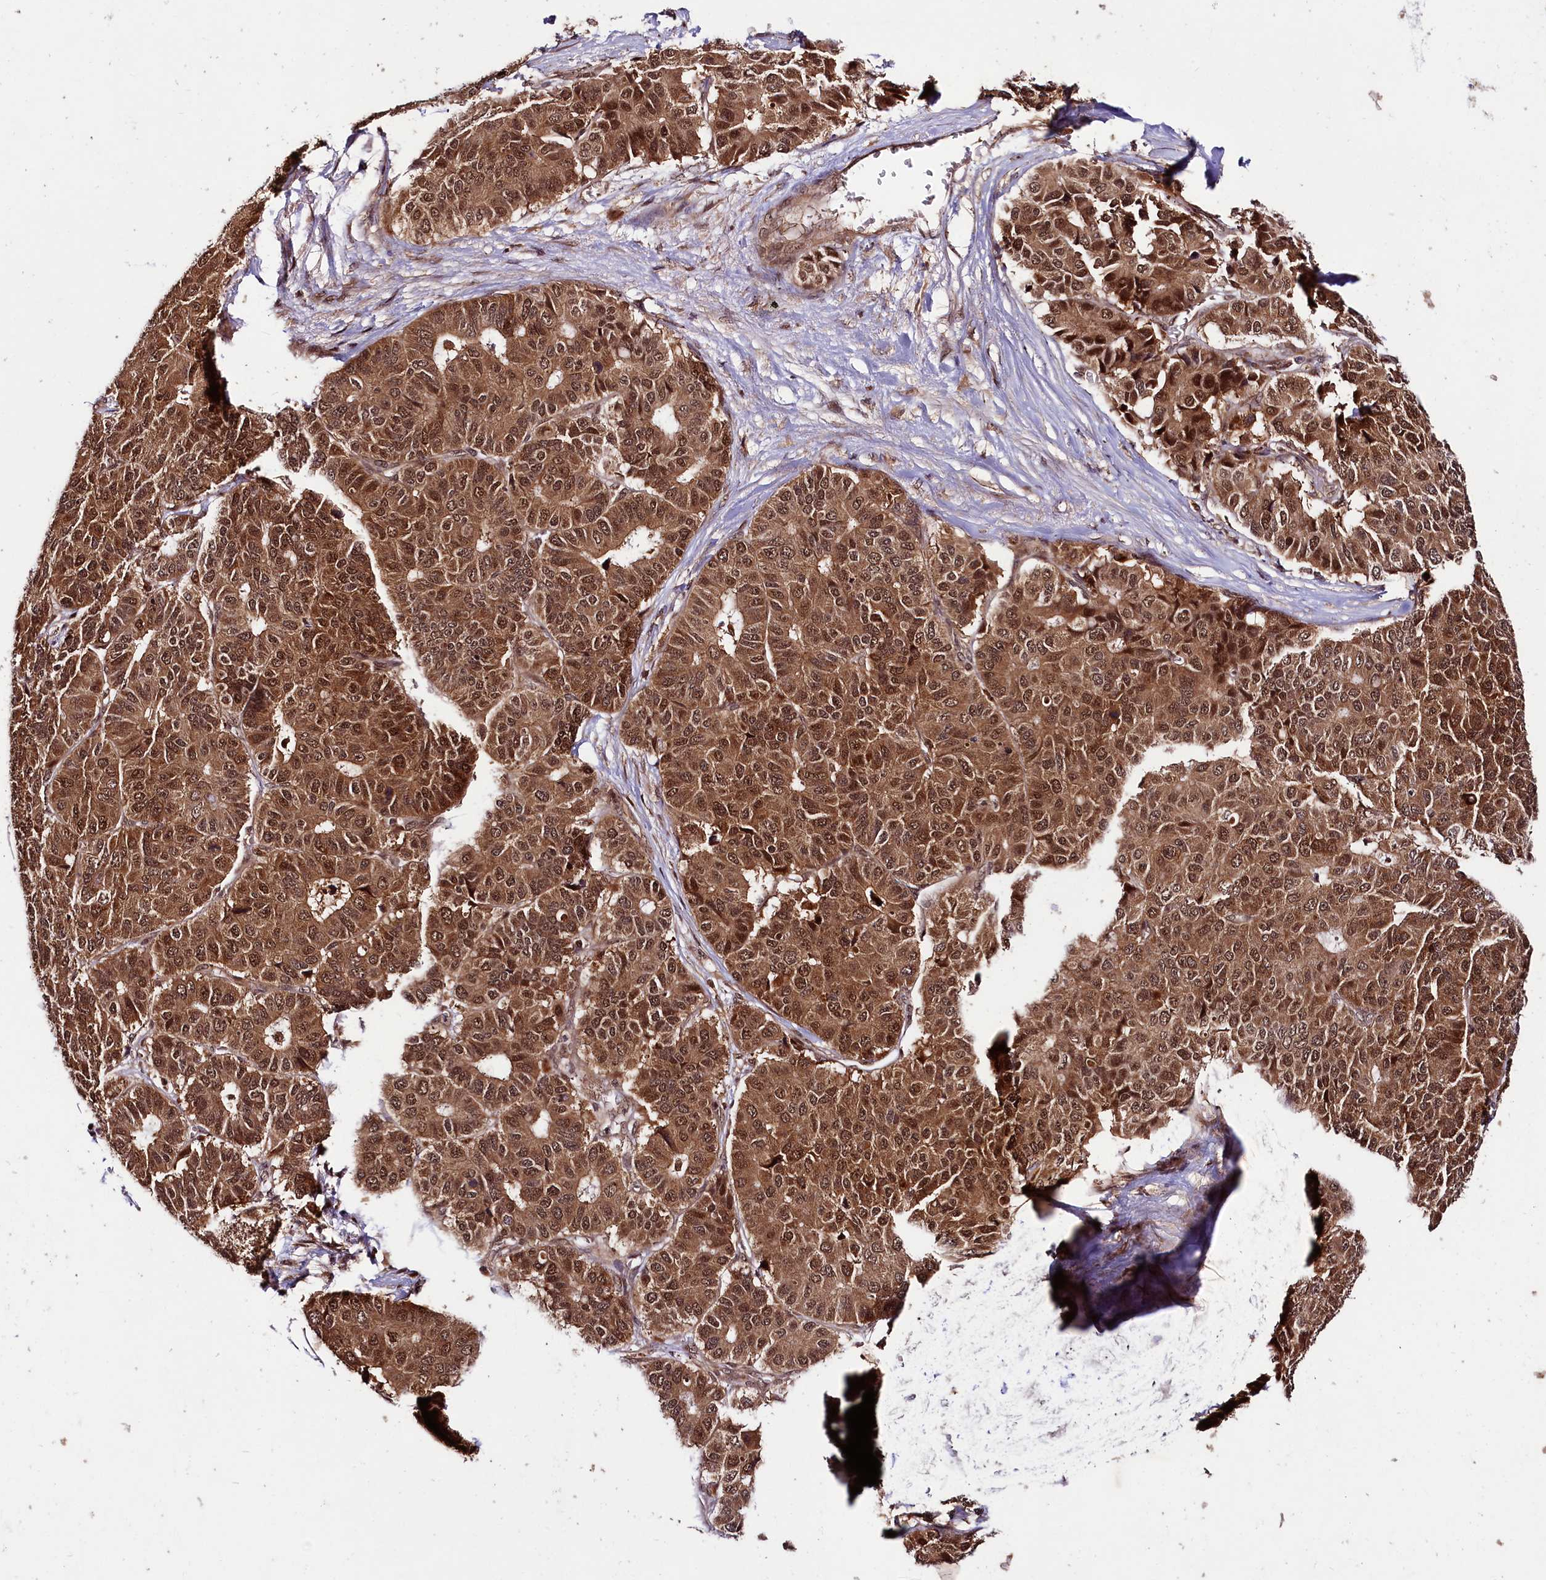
{"staining": {"intensity": "strong", "quantity": ">75%", "location": "cytoplasmic/membranous,nuclear"}, "tissue": "pancreatic cancer", "cell_type": "Tumor cells", "image_type": "cancer", "snomed": [{"axis": "morphology", "description": "Adenocarcinoma, NOS"}, {"axis": "topography", "description": "Pancreas"}], "caption": "Immunohistochemistry (IHC) histopathology image of neoplastic tissue: human pancreatic cancer stained using IHC exhibits high levels of strong protein expression localized specifically in the cytoplasmic/membranous and nuclear of tumor cells, appearing as a cytoplasmic/membranous and nuclear brown color.", "gene": "UBE3A", "patient": {"sex": "male", "age": 50}}